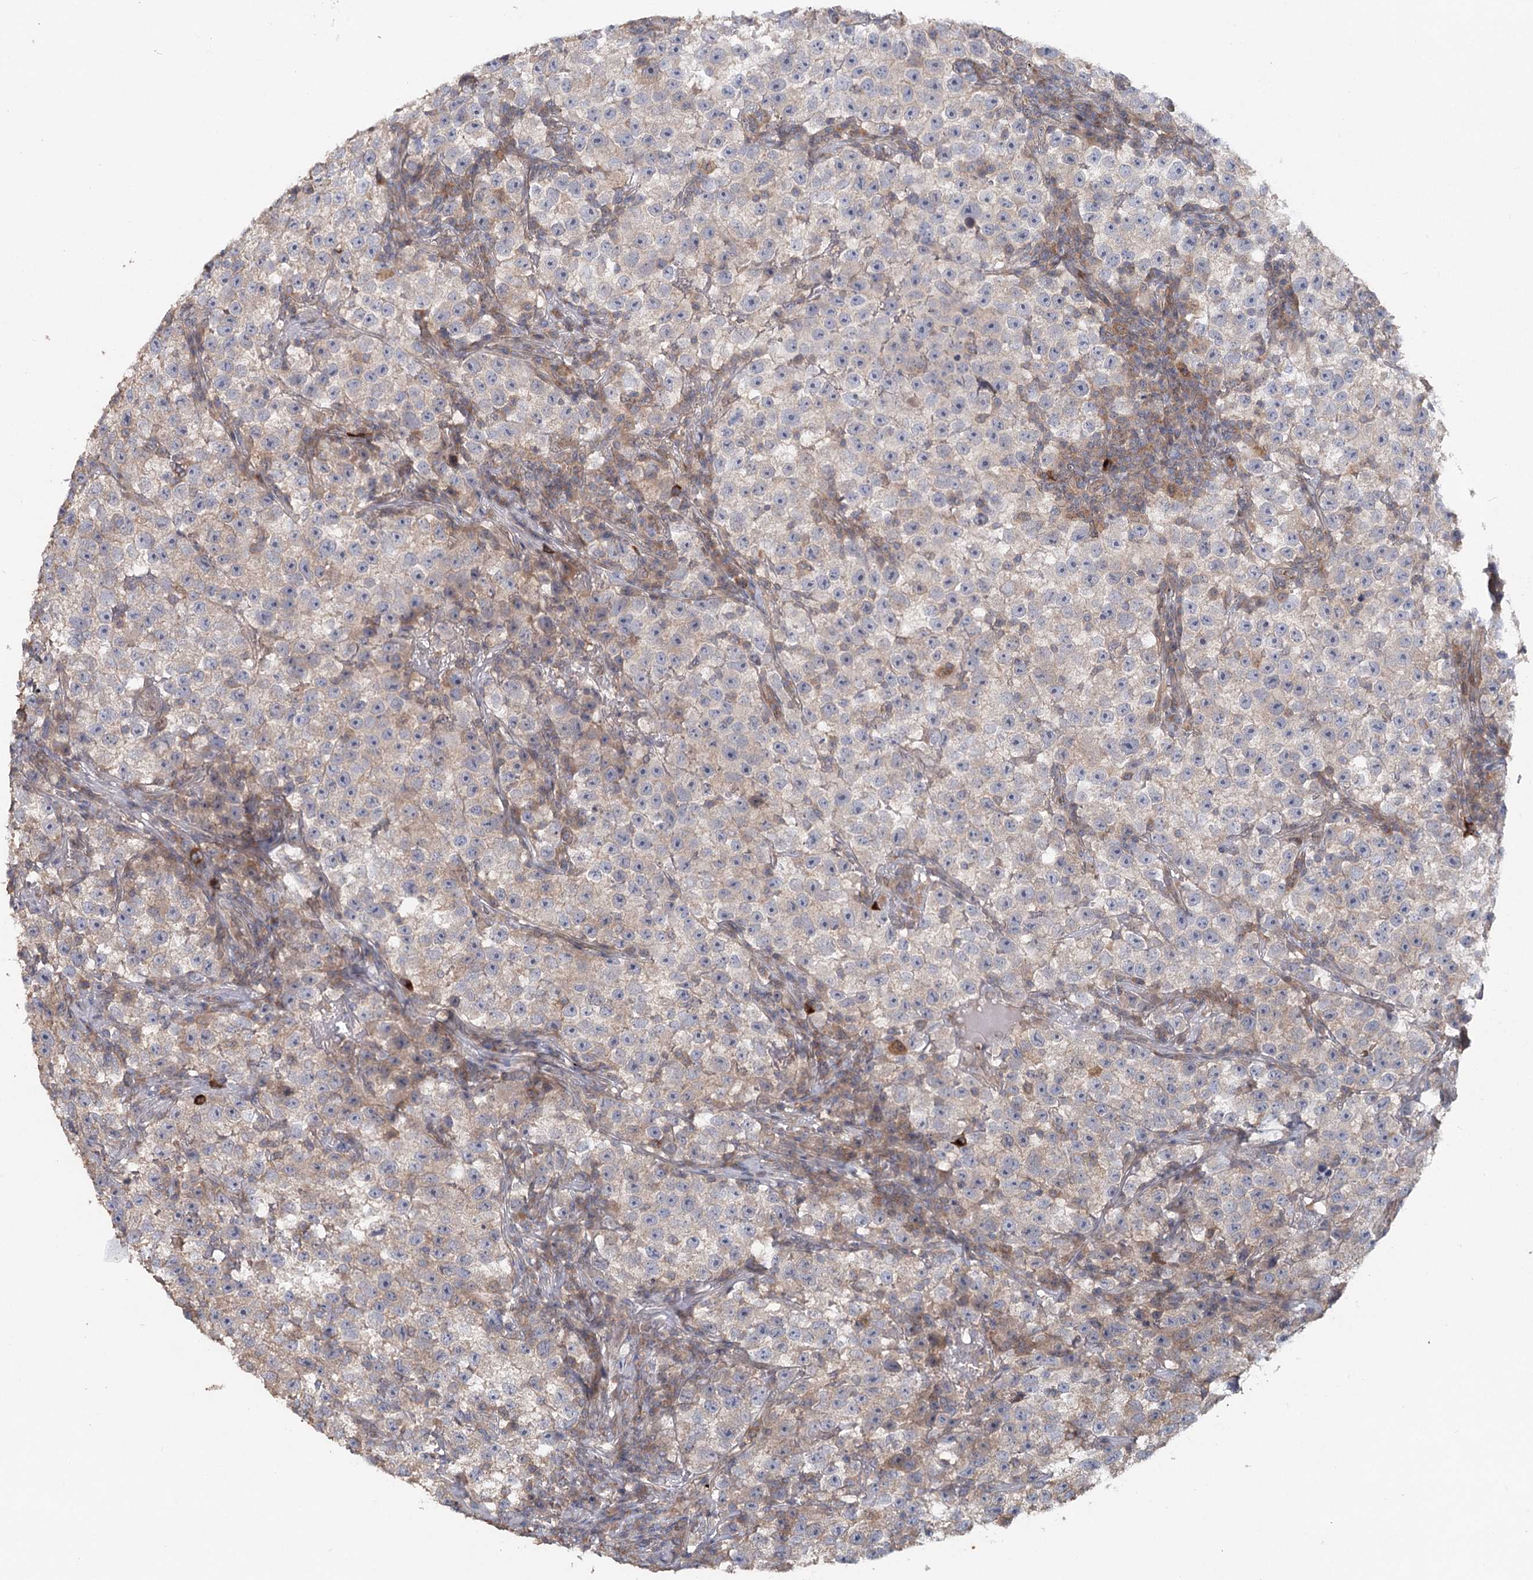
{"staining": {"intensity": "weak", "quantity": "<25%", "location": "cytoplasmic/membranous"}, "tissue": "testis cancer", "cell_type": "Tumor cells", "image_type": "cancer", "snomed": [{"axis": "morphology", "description": "Seminoma, NOS"}, {"axis": "topography", "description": "Testis"}], "caption": "Immunohistochemical staining of human seminoma (testis) reveals no significant positivity in tumor cells. (Immunohistochemistry (ihc), brightfield microscopy, high magnification).", "gene": "MAP3K13", "patient": {"sex": "male", "age": 22}}